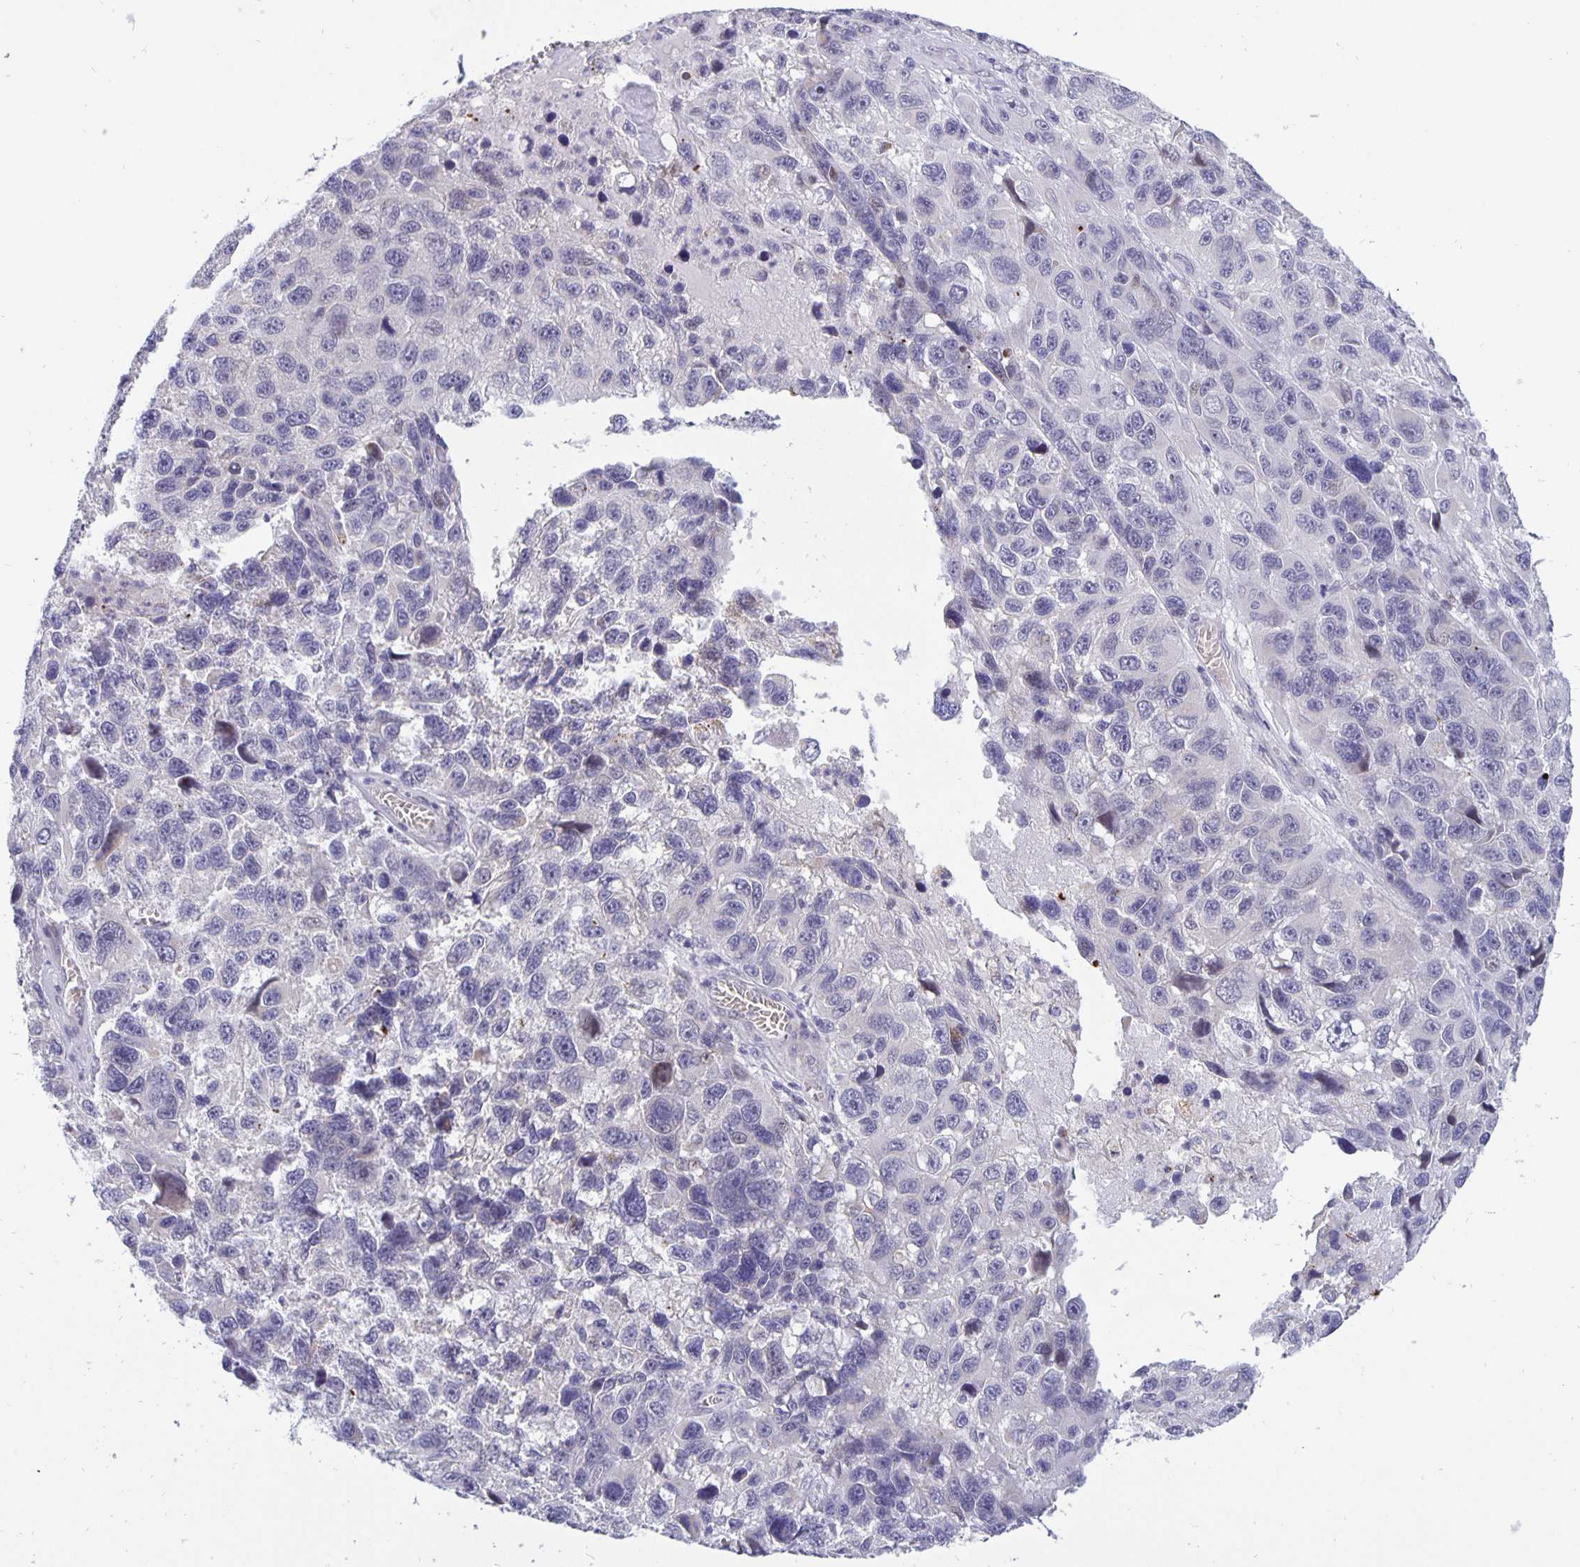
{"staining": {"intensity": "negative", "quantity": "none", "location": "none"}, "tissue": "melanoma", "cell_type": "Tumor cells", "image_type": "cancer", "snomed": [{"axis": "morphology", "description": "Malignant melanoma, NOS"}, {"axis": "topography", "description": "Skin"}], "caption": "A photomicrograph of human melanoma is negative for staining in tumor cells.", "gene": "ERBB2", "patient": {"sex": "male", "age": 53}}